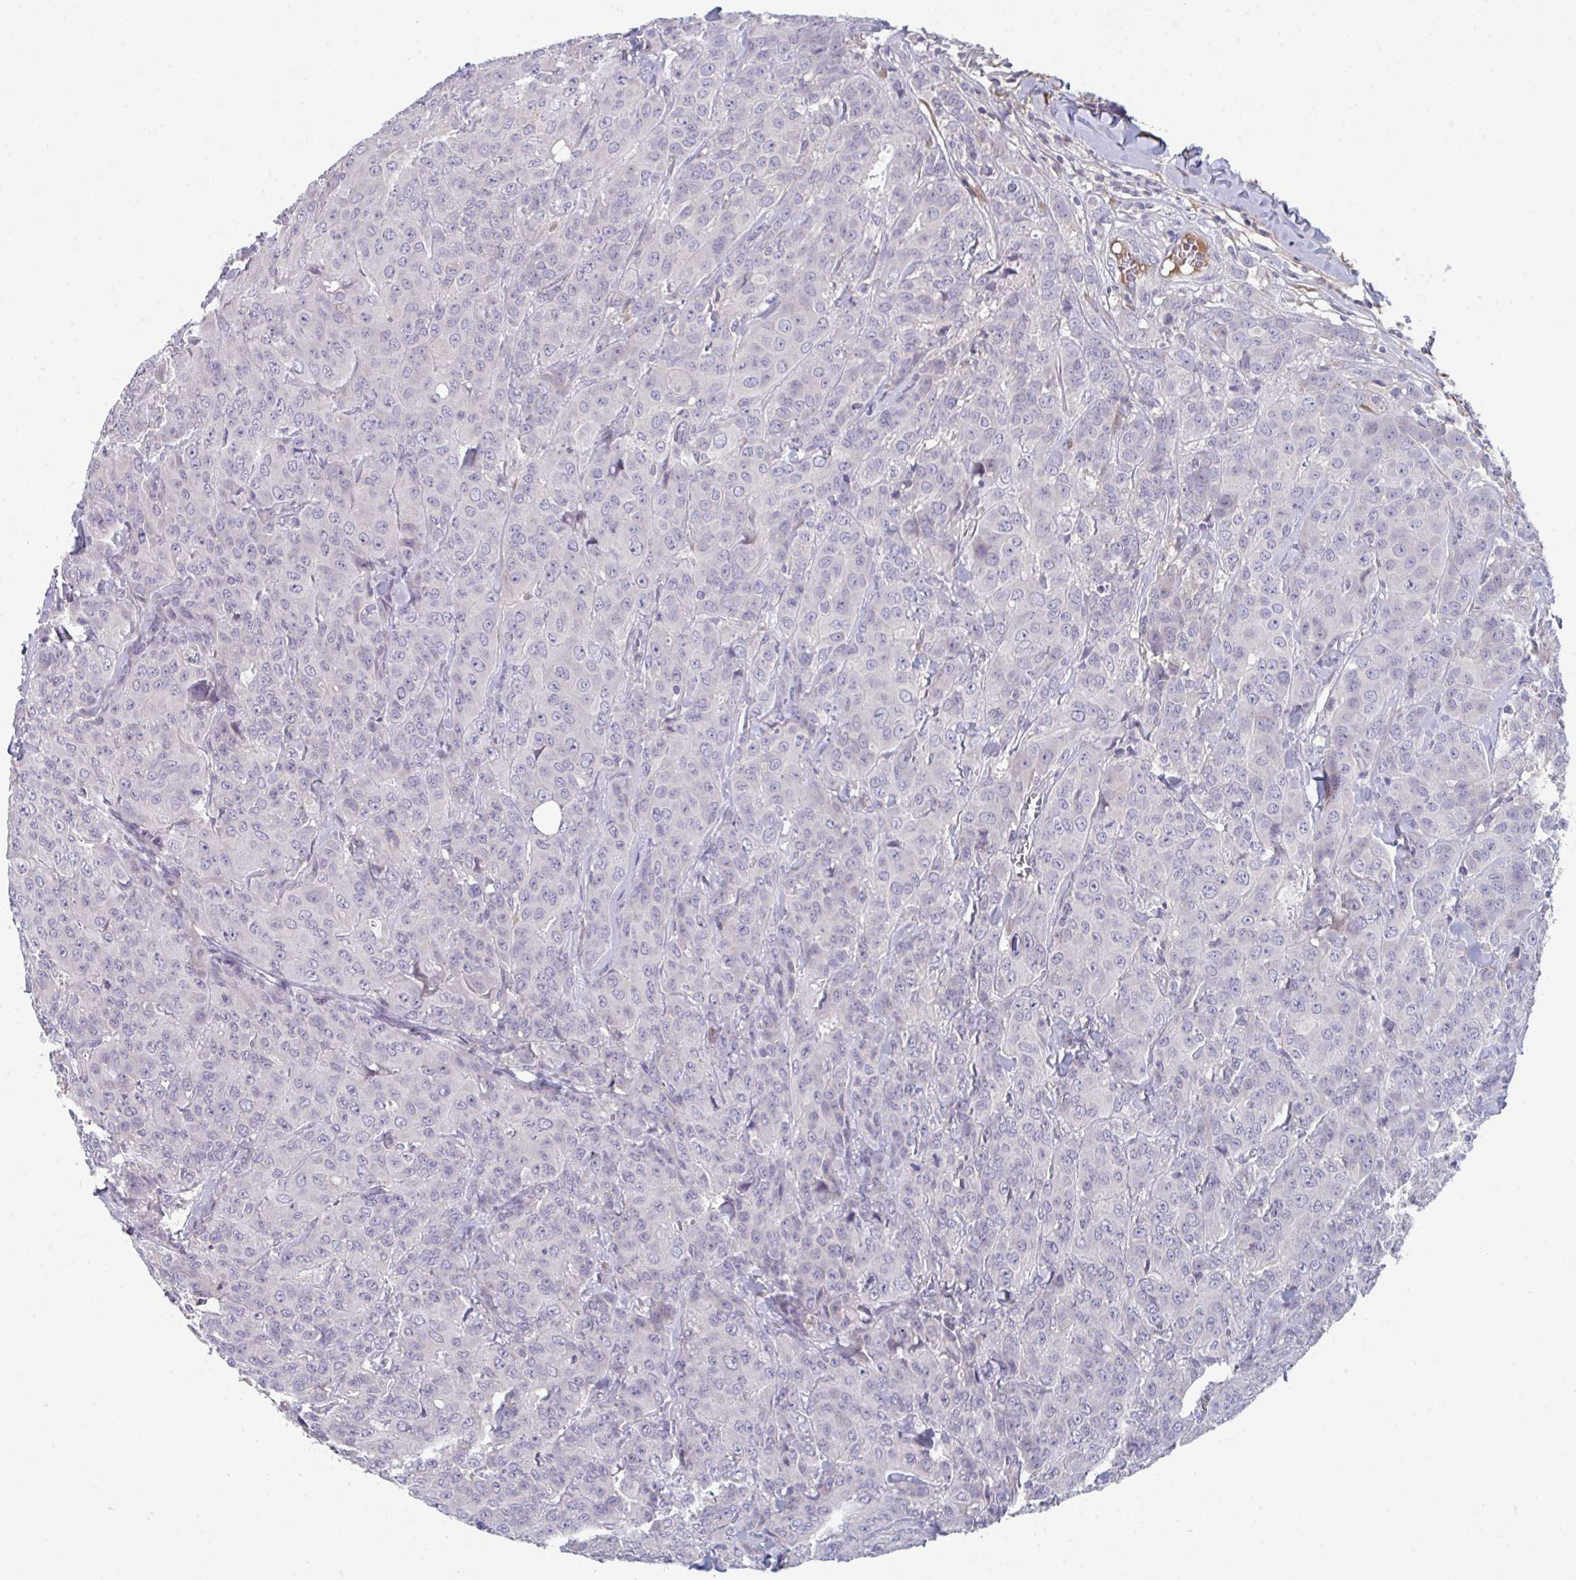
{"staining": {"intensity": "negative", "quantity": "none", "location": "none"}, "tissue": "breast cancer", "cell_type": "Tumor cells", "image_type": "cancer", "snomed": [{"axis": "morphology", "description": "Normal tissue, NOS"}, {"axis": "morphology", "description": "Duct carcinoma"}, {"axis": "topography", "description": "Breast"}], "caption": "Breast intraductal carcinoma stained for a protein using IHC reveals no expression tumor cells.", "gene": "HGFAC", "patient": {"sex": "female", "age": 43}}